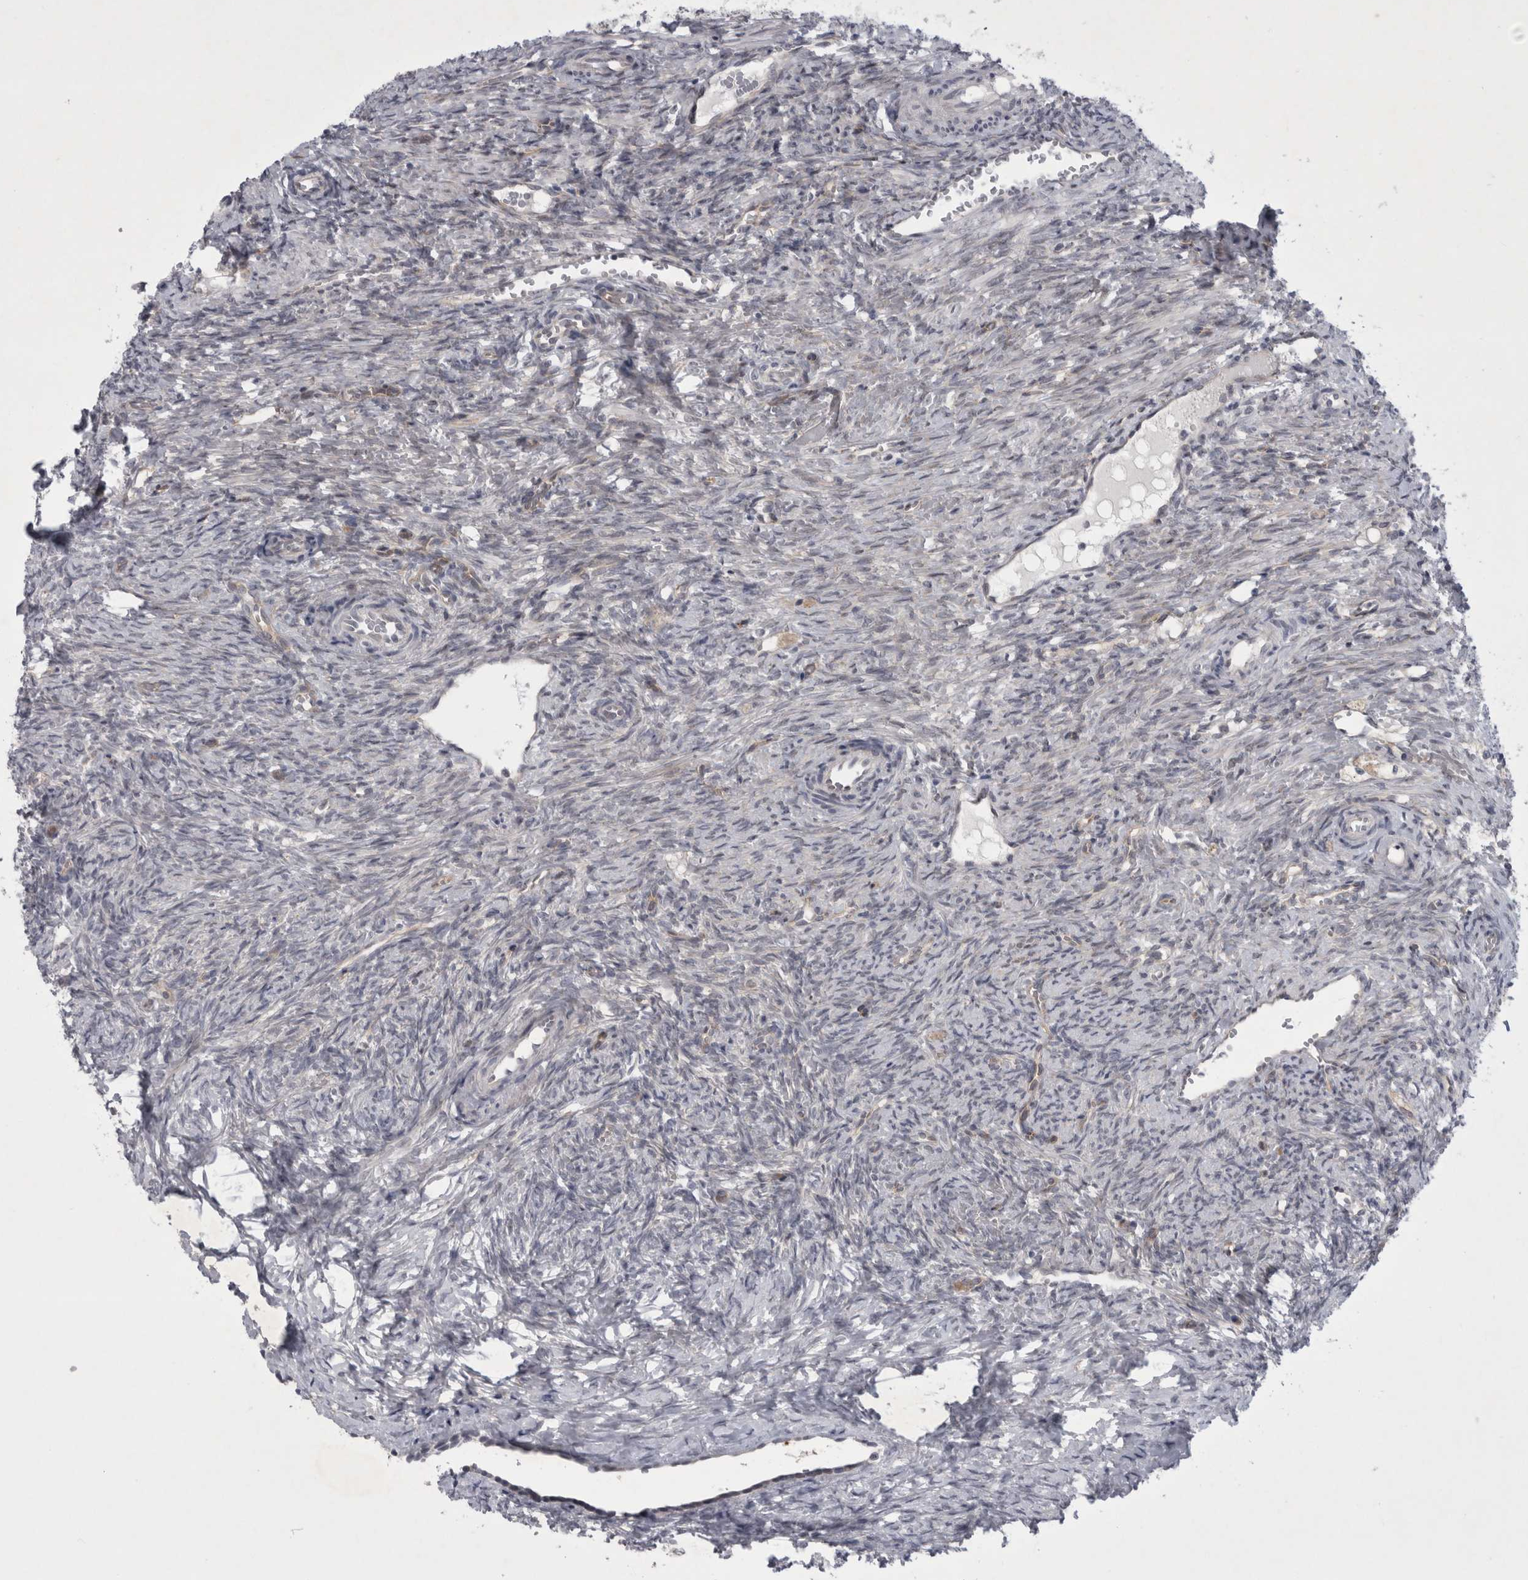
{"staining": {"intensity": "negative", "quantity": "none", "location": "none"}, "tissue": "ovary", "cell_type": "Ovarian stroma cells", "image_type": "normal", "snomed": [{"axis": "morphology", "description": "Normal tissue, NOS"}, {"axis": "topography", "description": "Ovary"}], "caption": "This is an immunohistochemistry (IHC) micrograph of benign human ovary. There is no expression in ovarian stroma cells.", "gene": "PARP11", "patient": {"sex": "female", "age": 41}}